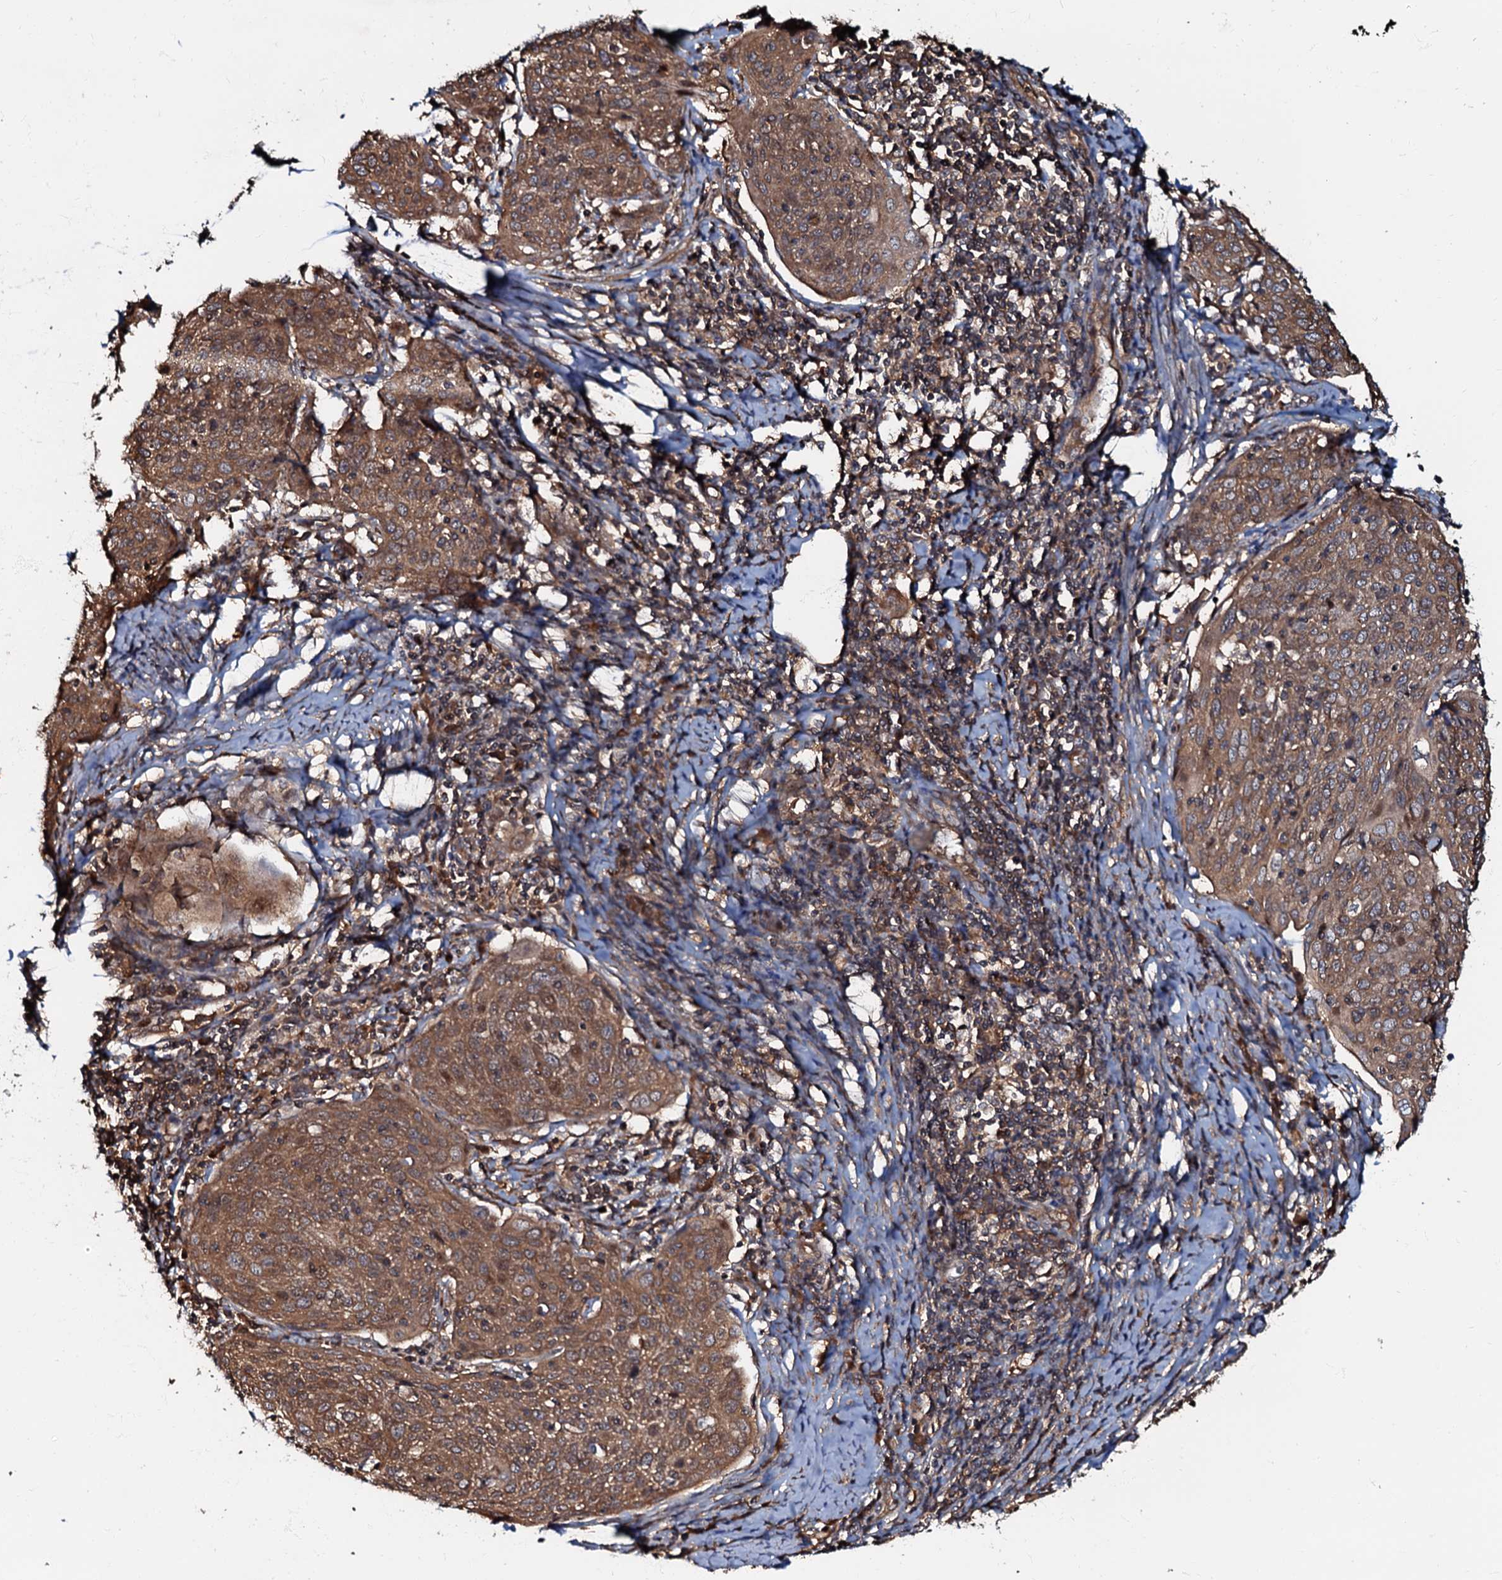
{"staining": {"intensity": "moderate", "quantity": ">75%", "location": "cytoplasmic/membranous"}, "tissue": "cervical cancer", "cell_type": "Tumor cells", "image_type": "cancer", "snomed": [{"axis": "morphology", "description": "Squamous cell carcinoma, NOS"}, {"axis": "topography", "description": "Cervix"}], "caption": "Immunohistochemical staining of cervical cancer (squamous cell carcinoma) shows medium levels of moderate cytoplasmic/membranous expression in about >75% of tumor cells.", "gene": "OSBP", "patient": {"sex": "female", "age": 67}}